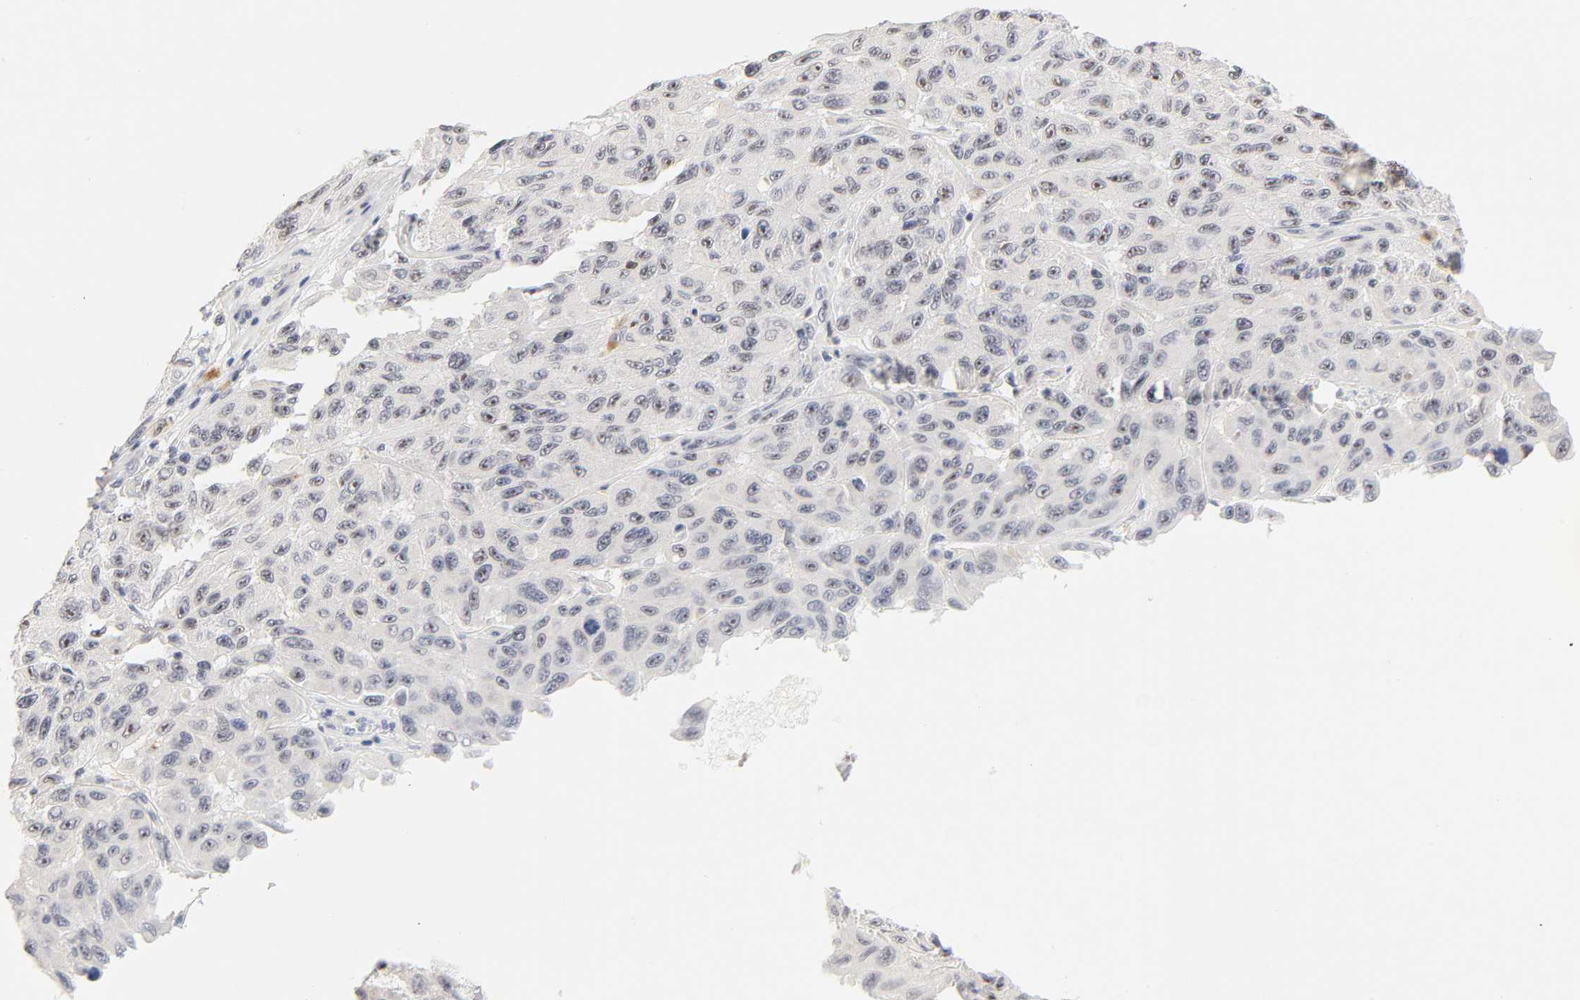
{"staining": {"intensity": "weak", "quantity": "<25%", "location": "nuclear"}, "tissue": "melanoma", "cell_type": "Tumor cells", "image_type": "cancer", "snomed": [{"axis": "morphology", "description": "Malignant melanoma, NOS"}, {"axis": "topography", "description": "Skin"}], "caption": "Image shows no significant protein staining in tumor cells of melanoma.", "gene": "MNAT1", "patient": {"sex": "male", "age": 30}}